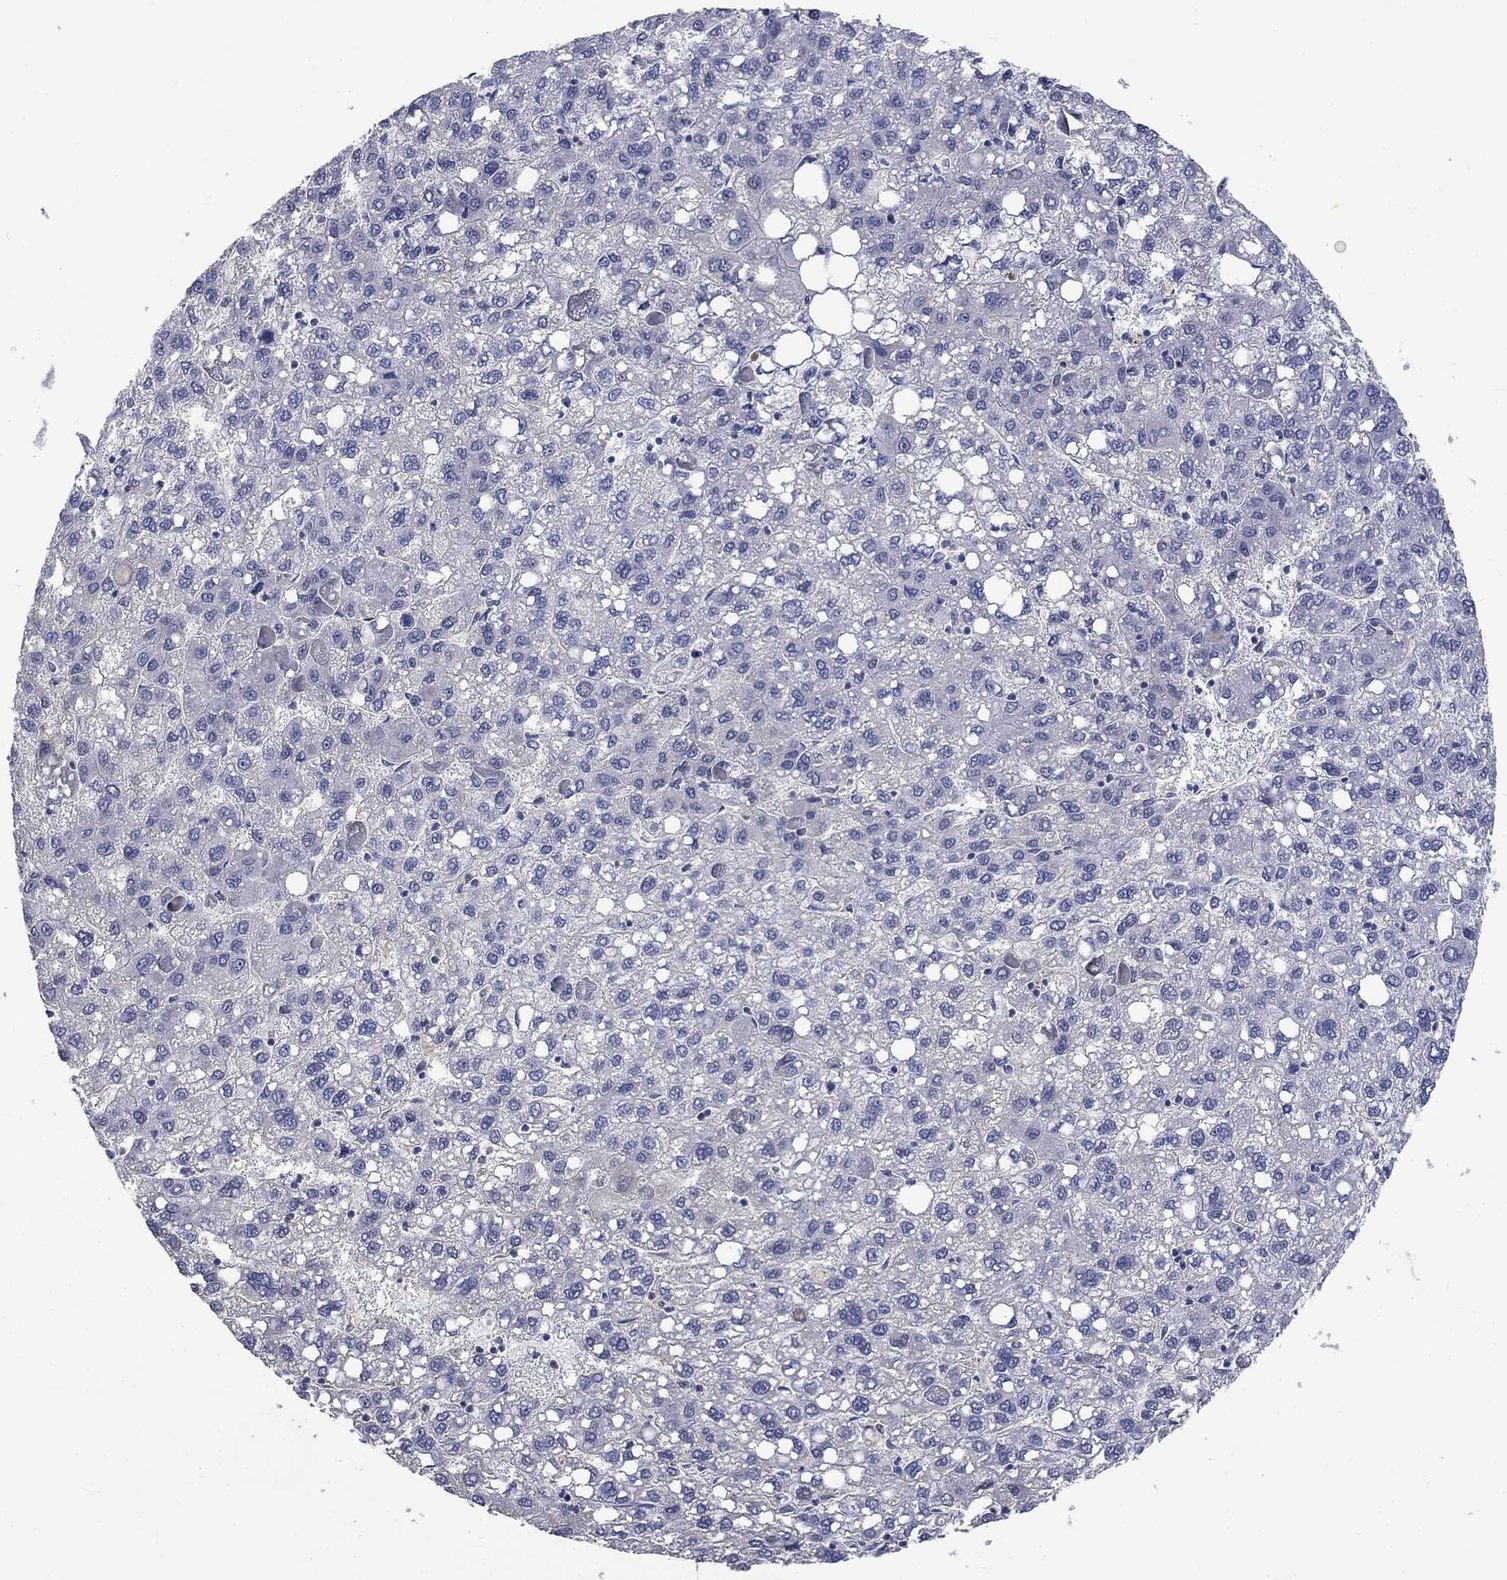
{"staining": {"intensity": "negative", "quantity": "none", "location": "none"}, "tissue": "liver cancer", "cell_type": "Tumor cells", "image_type": "cancer", "snomed": [{"axis": "morphology", "description": "Carcinoma, Hepatocellular, NOS"}, {"axis": "topography", "description": "Liver"}], "caption": "Liver cancer stained for a protein using immunohistochemistry (IHC) reveals no positivity tumor cells.", "gene": "ZBTB18", "patient": {"sex": "female", "age": 82}}